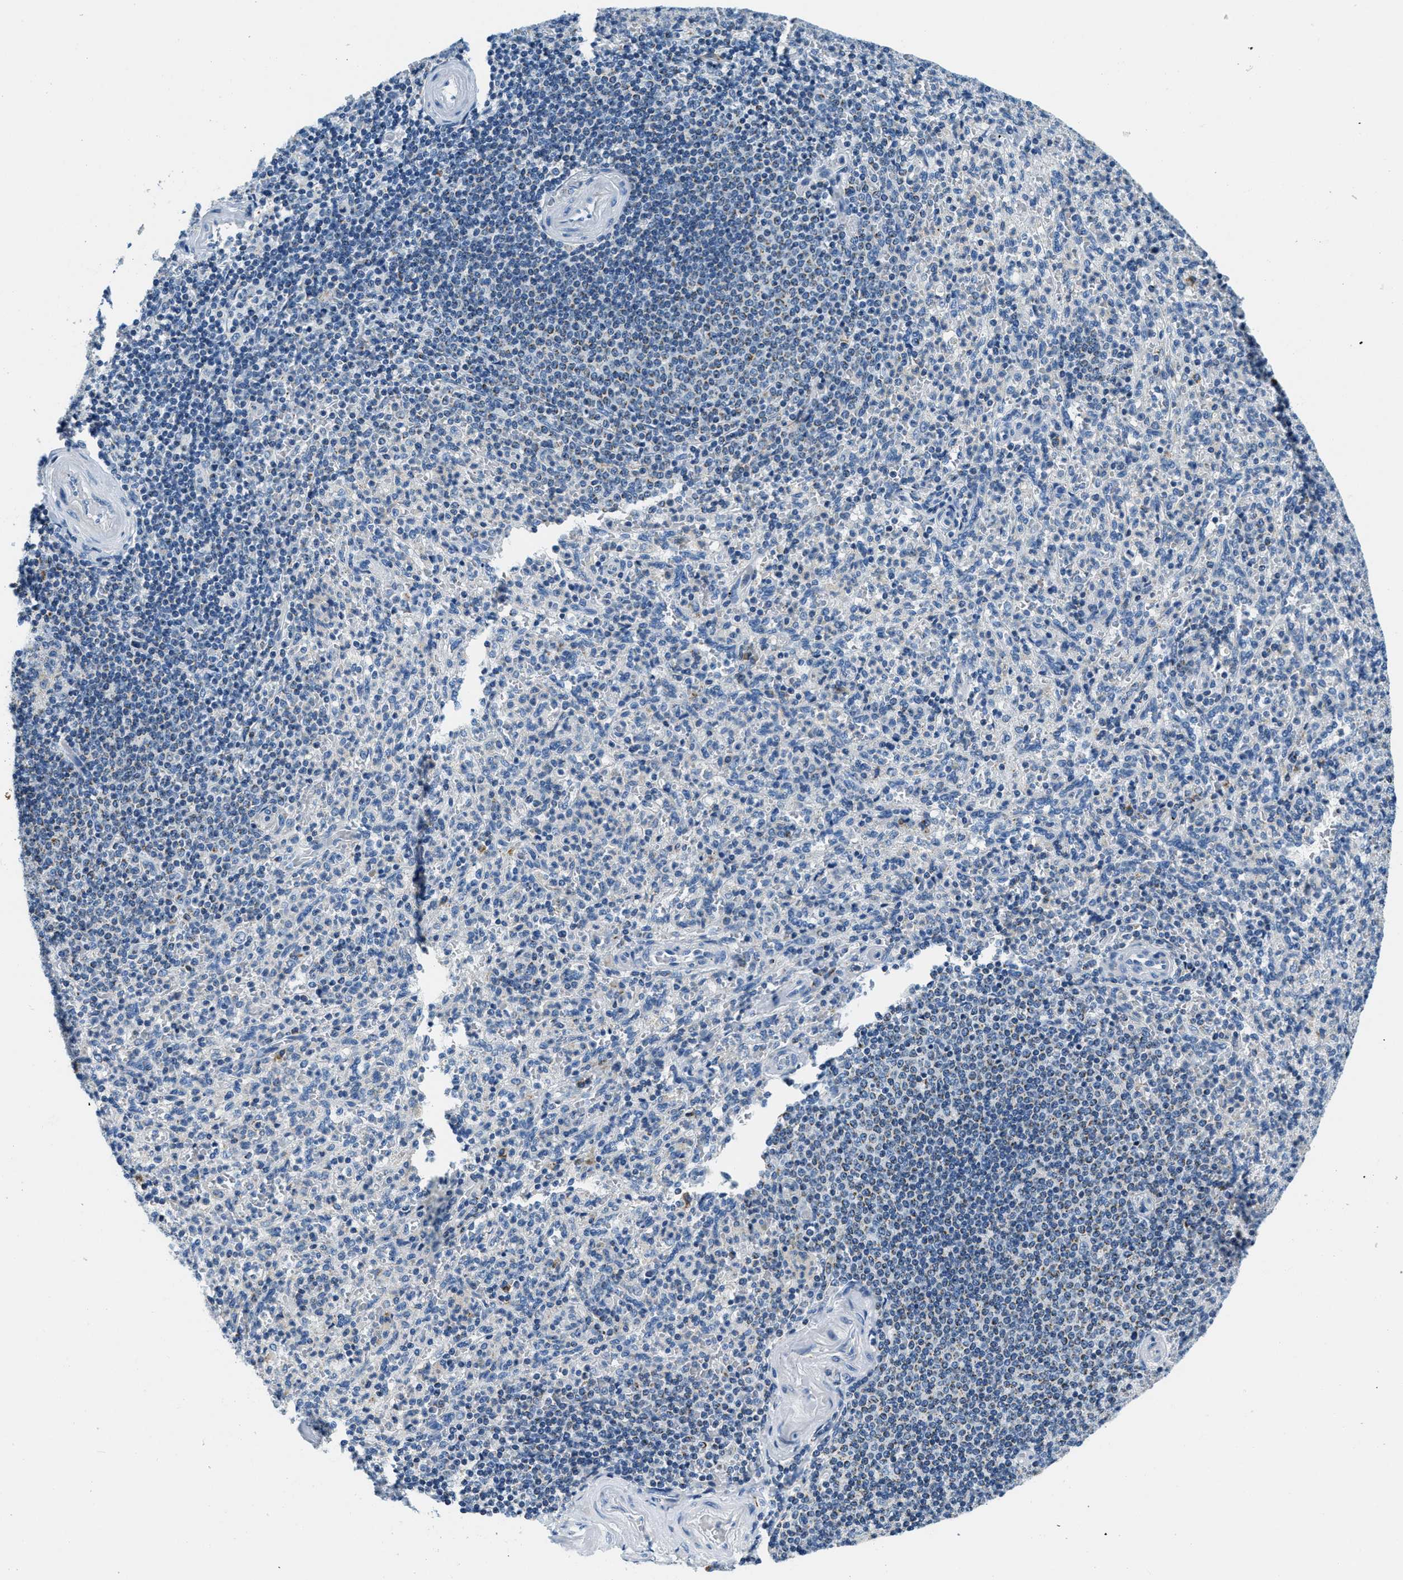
{"staining": {"intensity": "moderate", "quantity": "<25%", "location": "cytoplasmic/membranous"}, "tissue": "spleen", "cell_type": "Cells in red pulp", "image_type": "normal", "snomed": [{"axis": "morphology", "description": "Normal tissue, NOS"}, {"axis": "topography", "description": "Spleen"}], "caption": "About <25% of cells in red pulp in unremarkable spleen demonstrate moderate cytoplasmic/membranous protein positivity as visualized by brown immunohistochemical staining.", "gene": "CA4", "patient": {"sex": "male", "age": 36}}